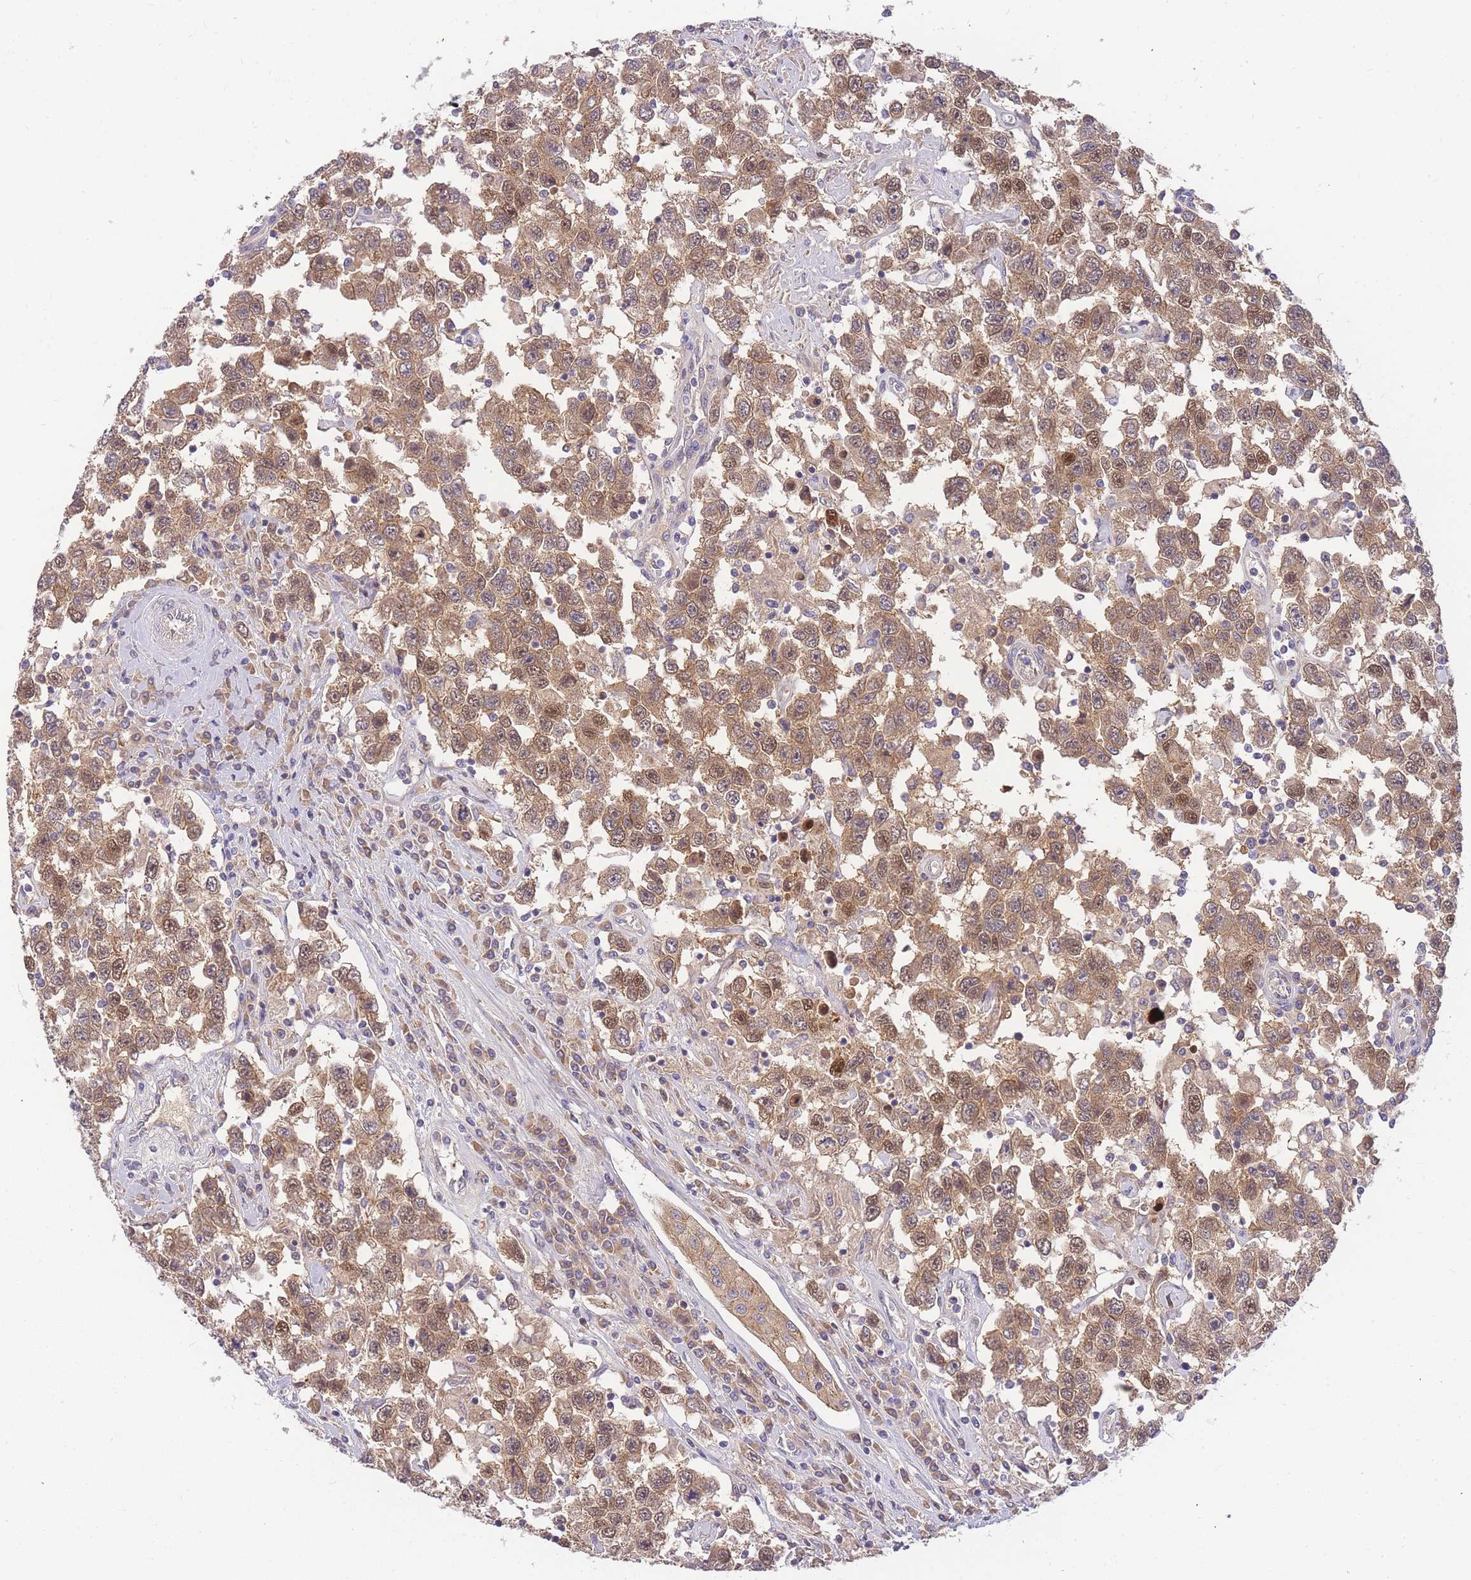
{"staining": {"intensity": "moderate", "quantity": ">75%", "location": "cytoplasmic/membranous,nuclear"}, "tissue": "testis cancer", "cell_type": "Tumor cells", "image_type": "cancer", "snomed": [{"axis": "morphology", "description": "Seminoma, NOS"}, {"axis": "topography", "description": "Testis"}], "caption": "Protein analysis of testis cancer tissue displays moderate cytoplasmic/membranous and nuclear expression in approximately >75% of tumor cells.", "gene": "ZNF577", "patient": {"sex": "male", "age": 41}}